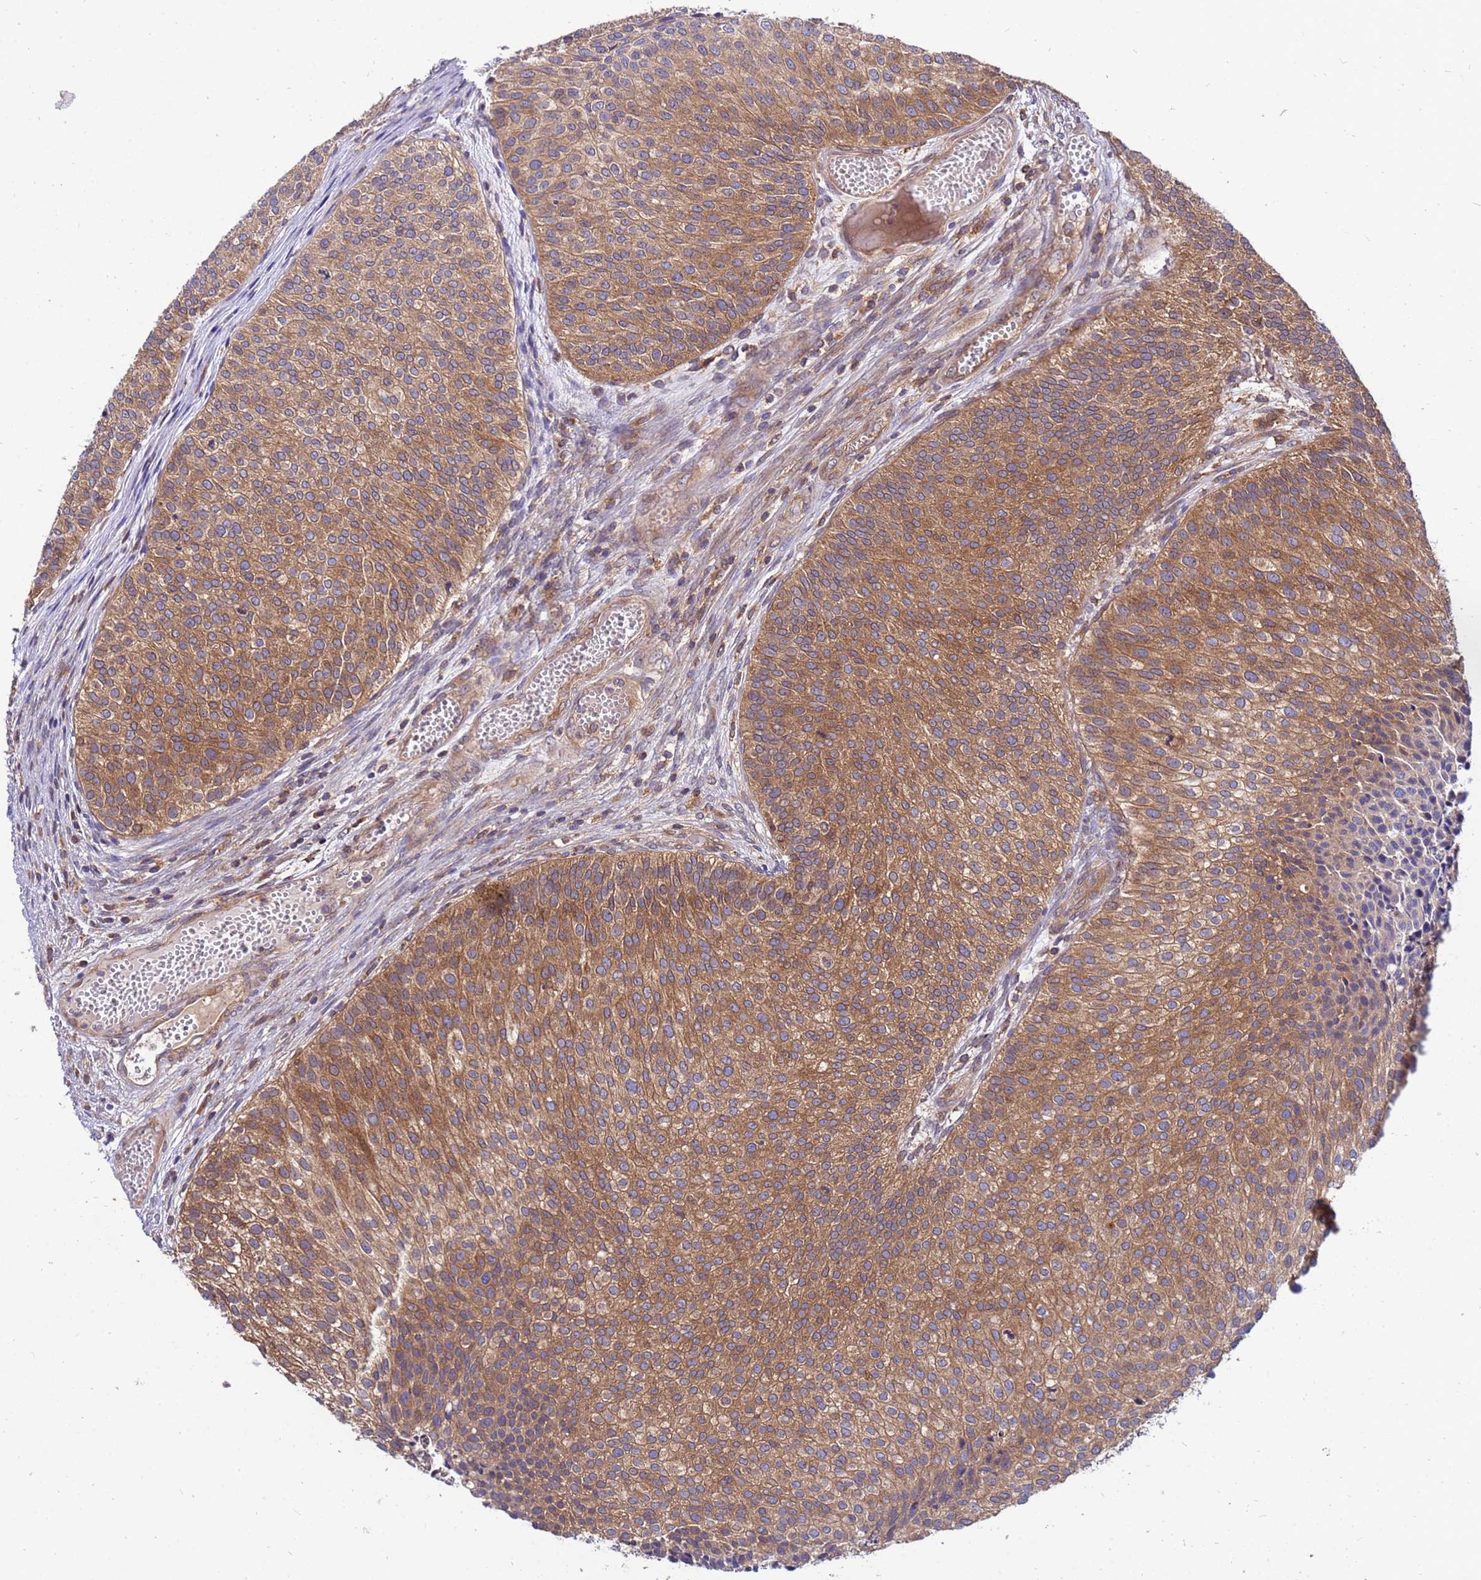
{"staining": {"intensity": "moderate", "quantity": ">75%", "location": "cytoplasmic/membranous"}, "tissue": "urothelial cancer", "cell_type": "Tumor cells", "image_type": "cancer", "snomed": [{"axis": "morphology", "description": "Urothelial carcinoma, Low grade"}, {"axis": "topography", "description": "Urinary bladder"}], "caption": "Human urothelial cancer stained for a protein (brown) exhibits moderate cytoplasmic/membranous positive positivity in approximately >75% of tumor cells.", "gene": "GET3", "patient": {"sex": "male", "age": 84}}